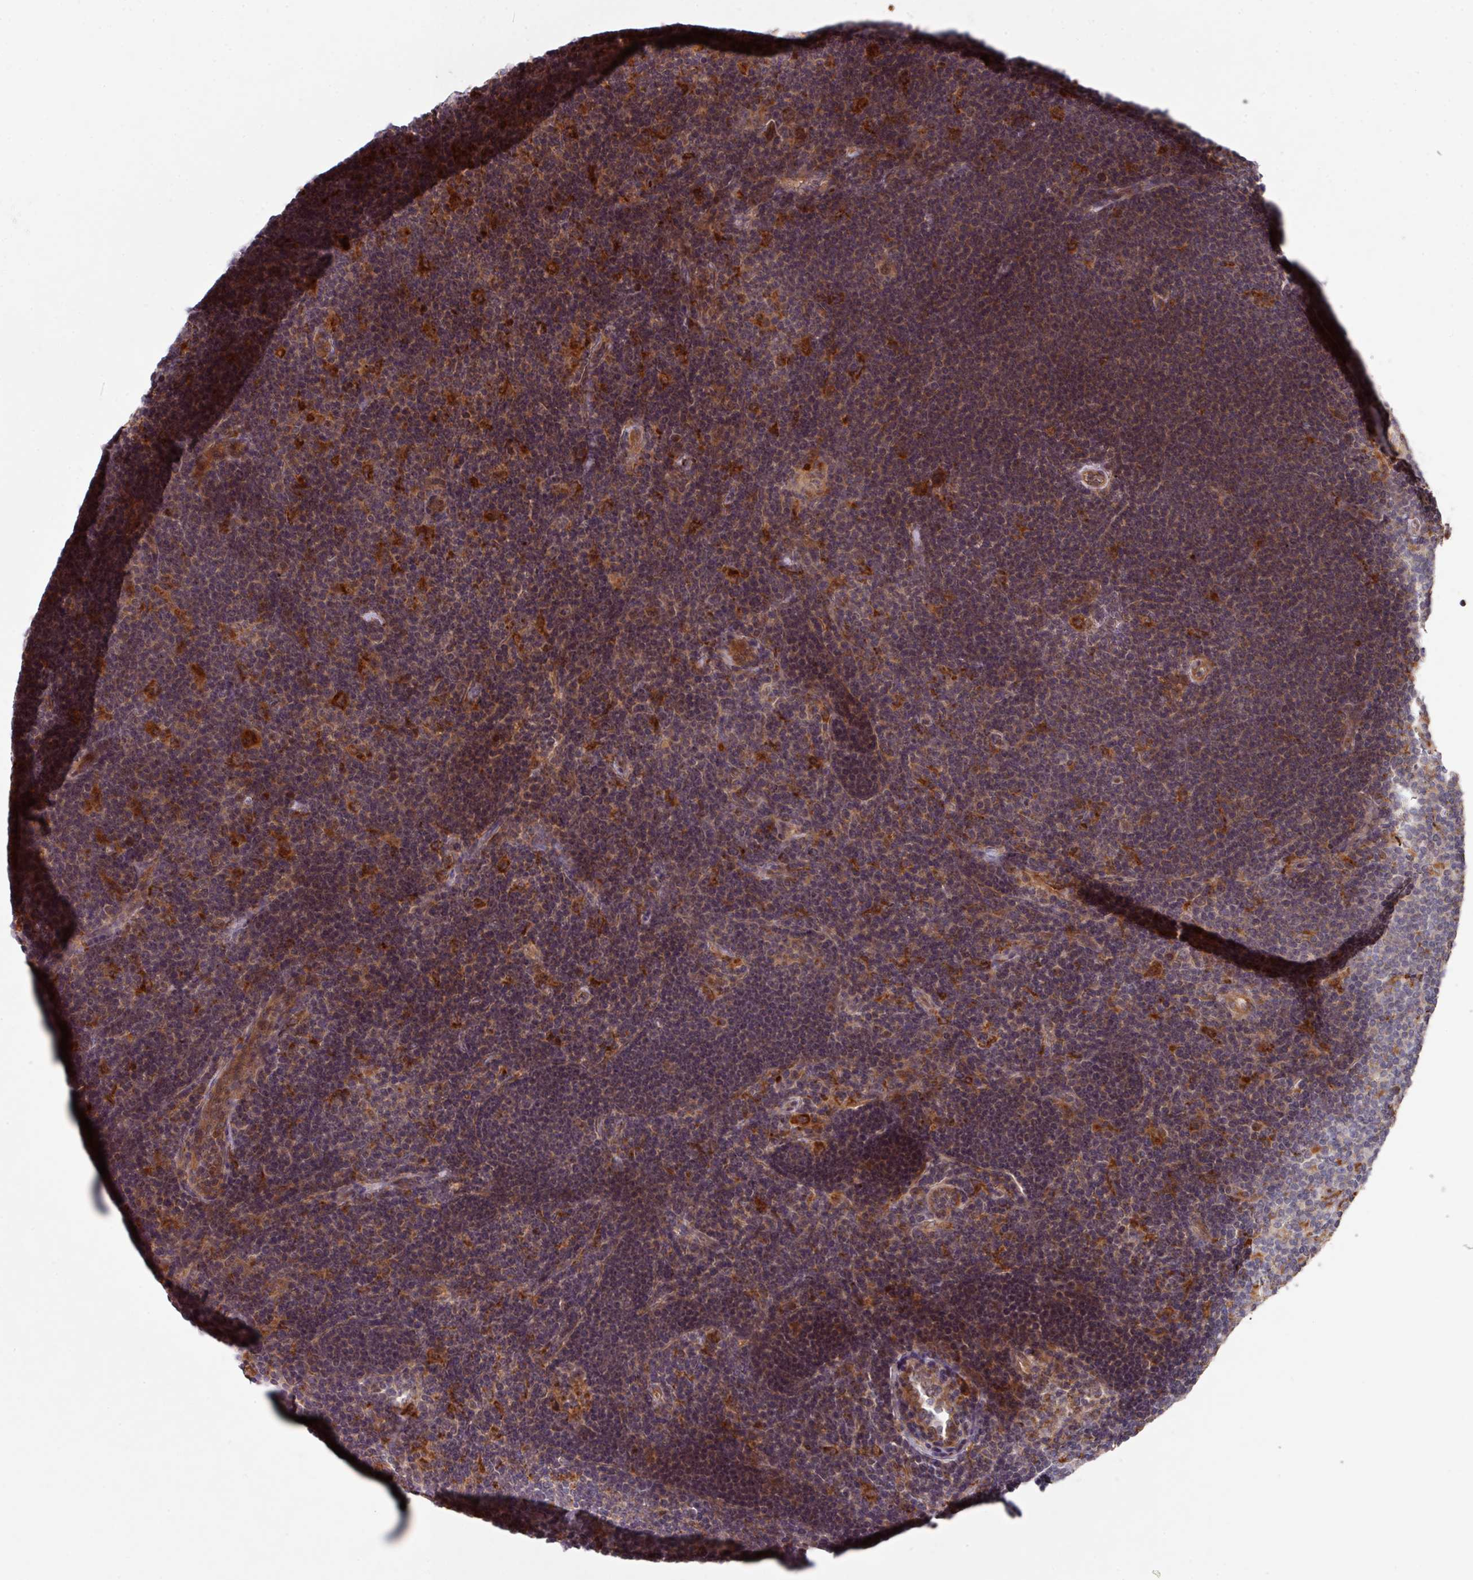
{"staining": {"intensity": "weak", "quantity": "25%-75%", "location": "cytoplasmic/membranous"}, "tissue": "lymphoma", "cell_type": "Tumor cells", "image_type": "cancer", "snomed": [{"axis": "morphology", "description": "Hodgkin's disease, NOS"}, {"axis": "topography", "description": "Lymph node"}], "caption": "Immunohistochemical staining of human Hodgkin's disease displays weak cytoplasmic/membranous protein expression in approximately 25%-75% of tumor cells.", "gene": "TRIM14", "patient": {"sex": "female", "age": 57}}